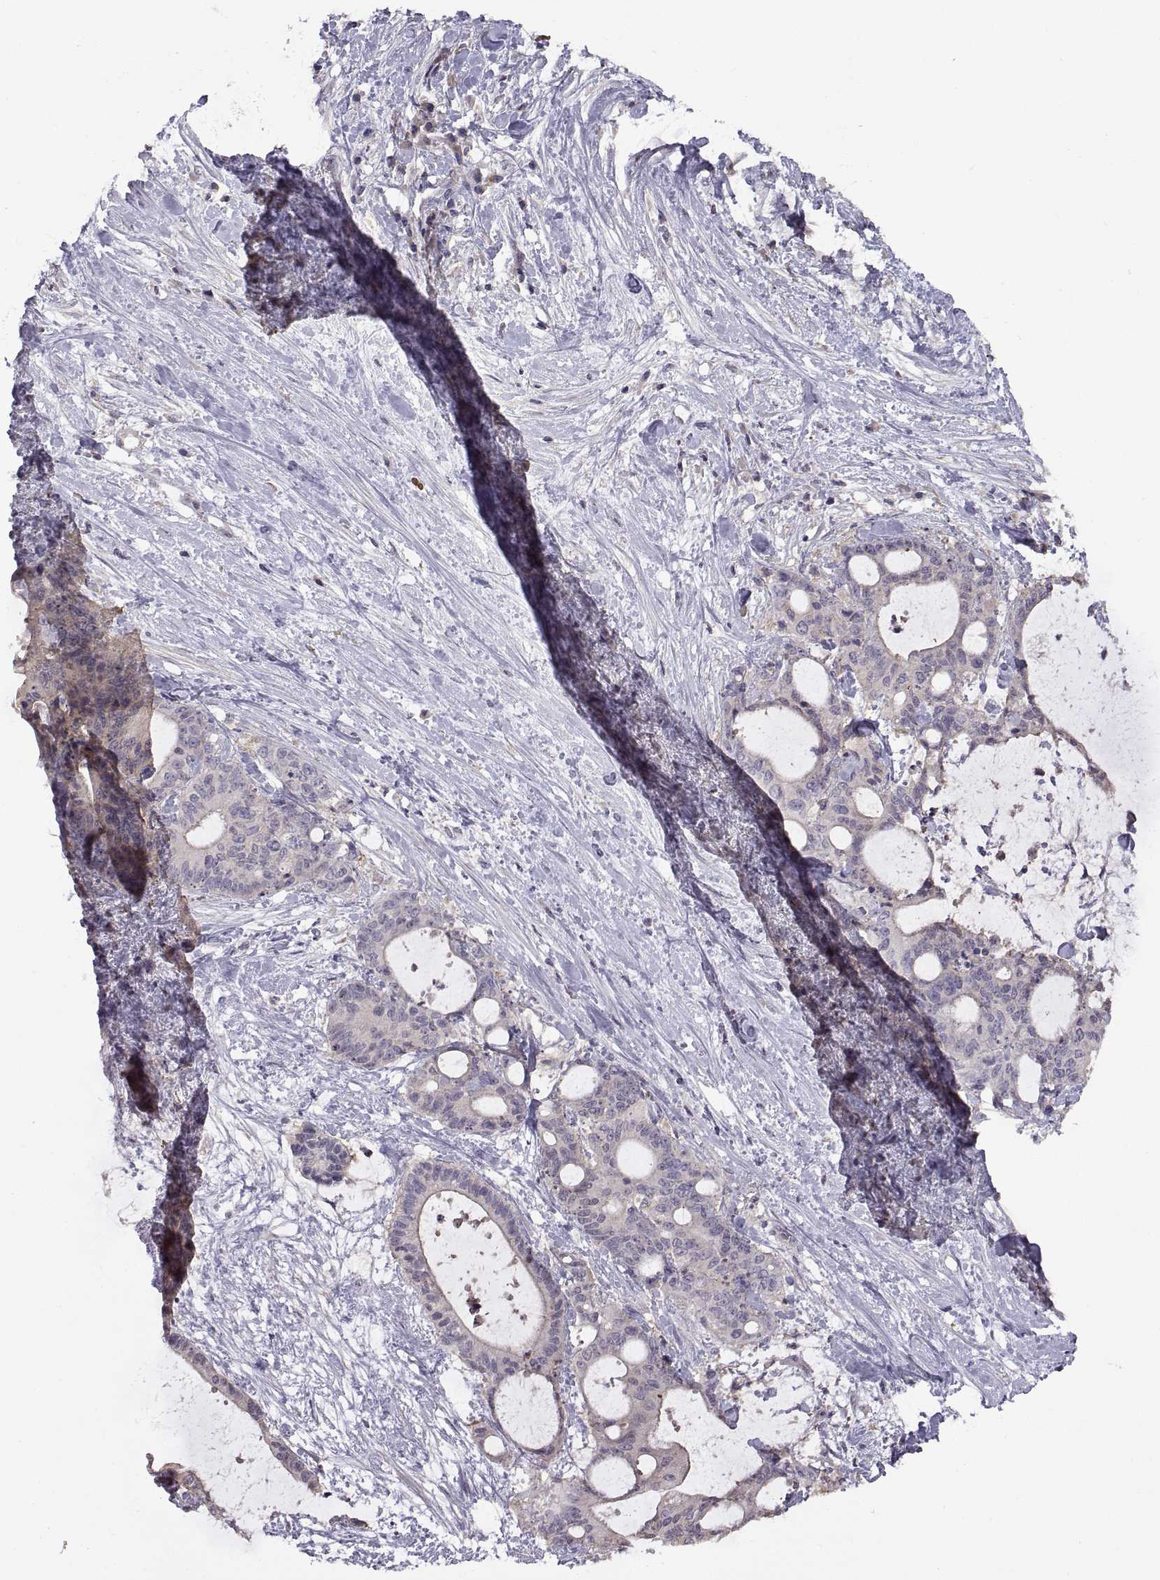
{"staining": {"intensity": "negative", "quantity": "none", "location": "none"}, "tissue": "liver cancer", "cell_type": "Tumor cells", "image_type": "cancer", "snomed": [{"axis": "morphology", "description": "Cholangiocarcinoma"}, {"axis": "topography", "description": "Liver"}], "caption": "Immunohistochemistry photomicrograph of liver cholangiocarcinoma stained for a protein (brown), which shows no positivity in tumor cells. (IHC, brightfield microscopy, high magnification).", "gene": "NMNAT2", "patient": {"sex": "female", "age": 73}}